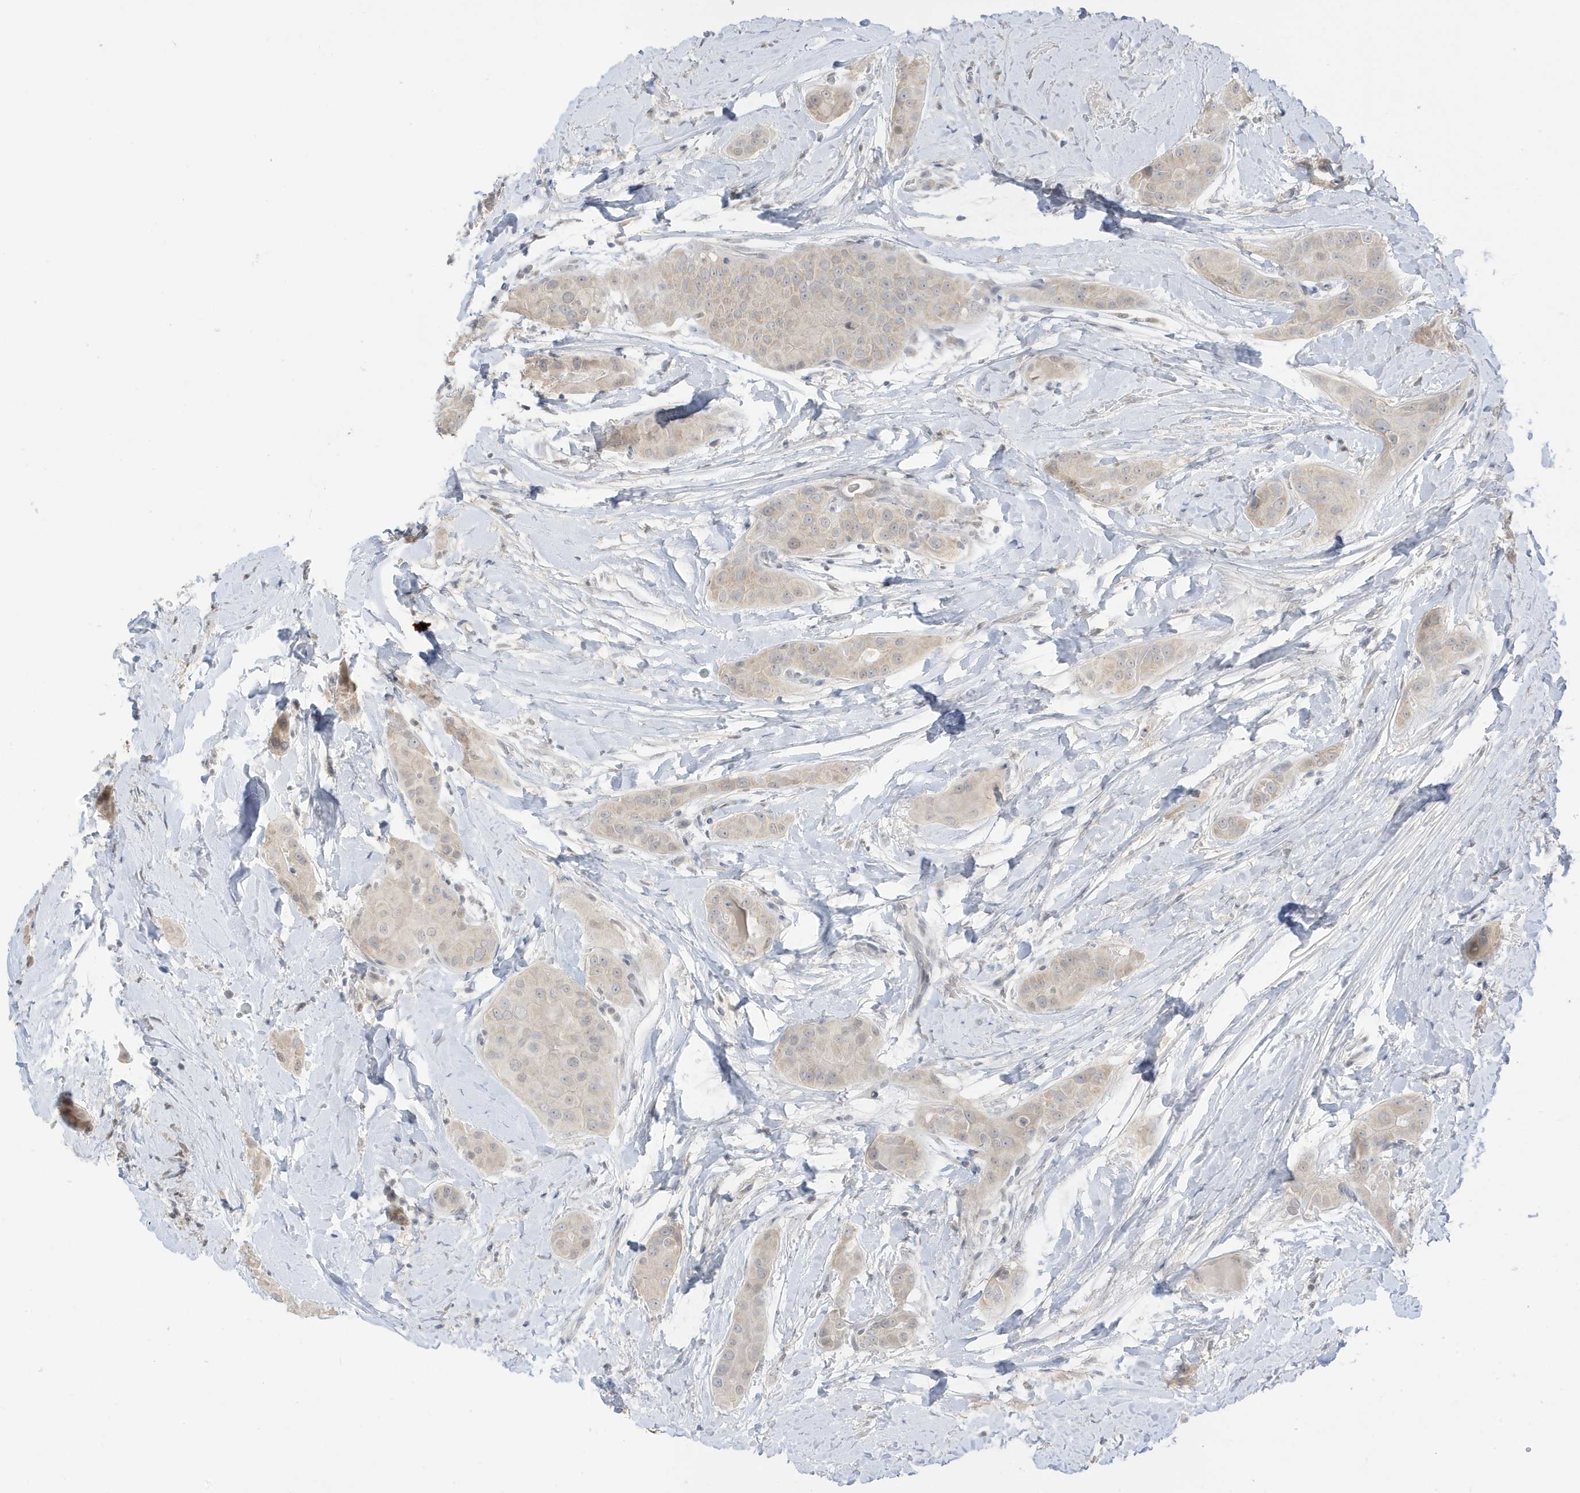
{"staining": {"intensity": "negative", "quantity": "none", "location": "none"}, "tissue": "thyroid cancer", "cell_type": "Tumor cells", "image_type": "cancer", "snomed": [{"axis": "morphology", "description": "Papillary adenocarcinoma, NOS"}, {"axis": "topography", "description": "Thyroid gland"}], "caption": "Immunohistochemistry (IHC) histopathology image of neoplastic tissue: human thyroid papillary adenocarcinoma stained with DAB demonstrates no significant protein expression in tumor cells.", "gene": "MSL3", "patient": {"sex": "male", "age": 33}}